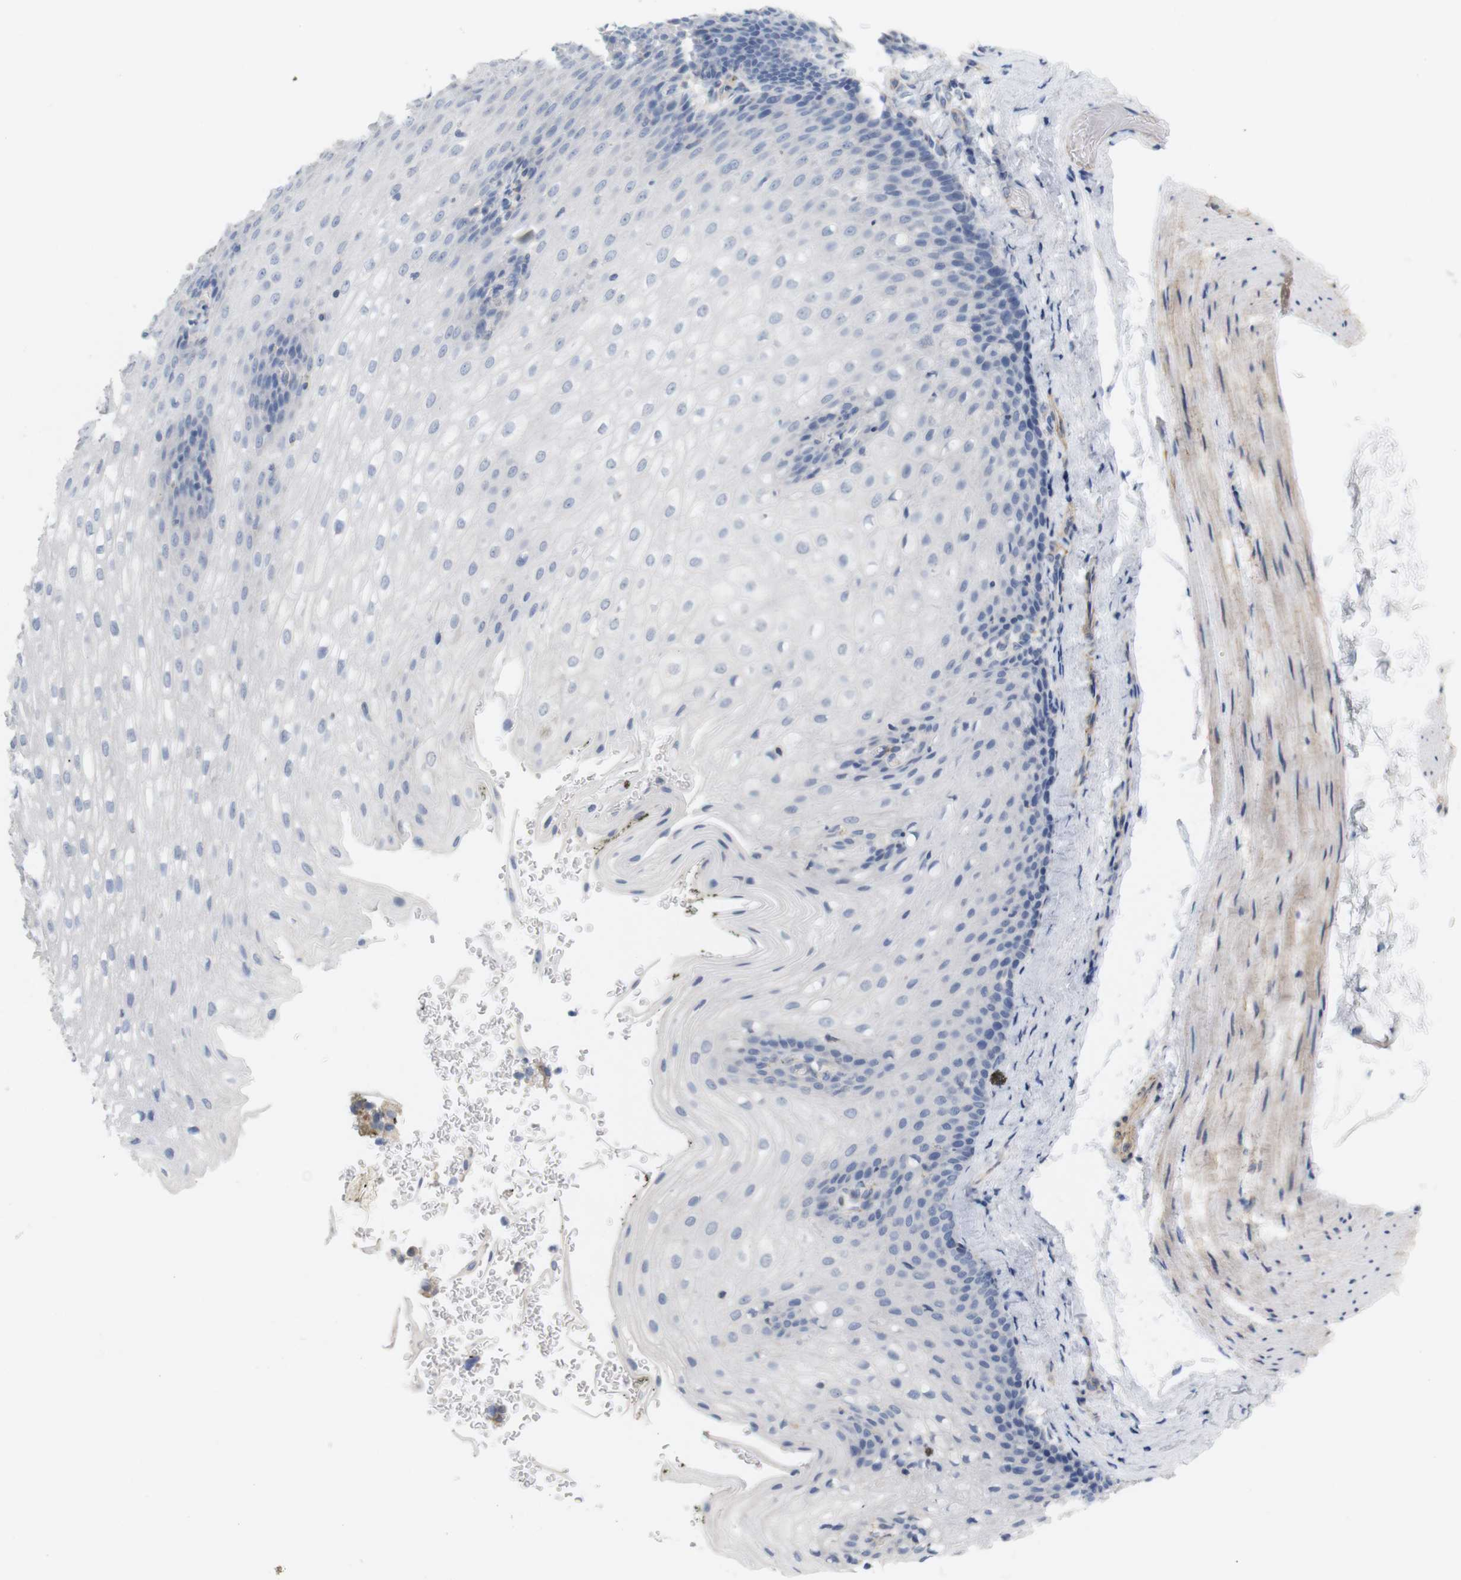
{"staining": {"intensity": "negative", "quantity": "none", "location": "none"}, "tissue": "esophagus", "cell_type": "Squamous epithelial cells", "image_type": "normal", "snomed": [{"axis": "morphology", "description": "Normal tissue, NOS"}, {"axis": "topography", "description": "Esophagus"}], "caption": "Immunohistochemistry (IHC) micrograph of normal esophagus: human esophagus stained with DAB (3,3'-diaminobenzidine) displays no significant protein positivity in squamous epithelial cells.", "gene": "ITPR1", "patient": {"sex": "male", "age": 48}}